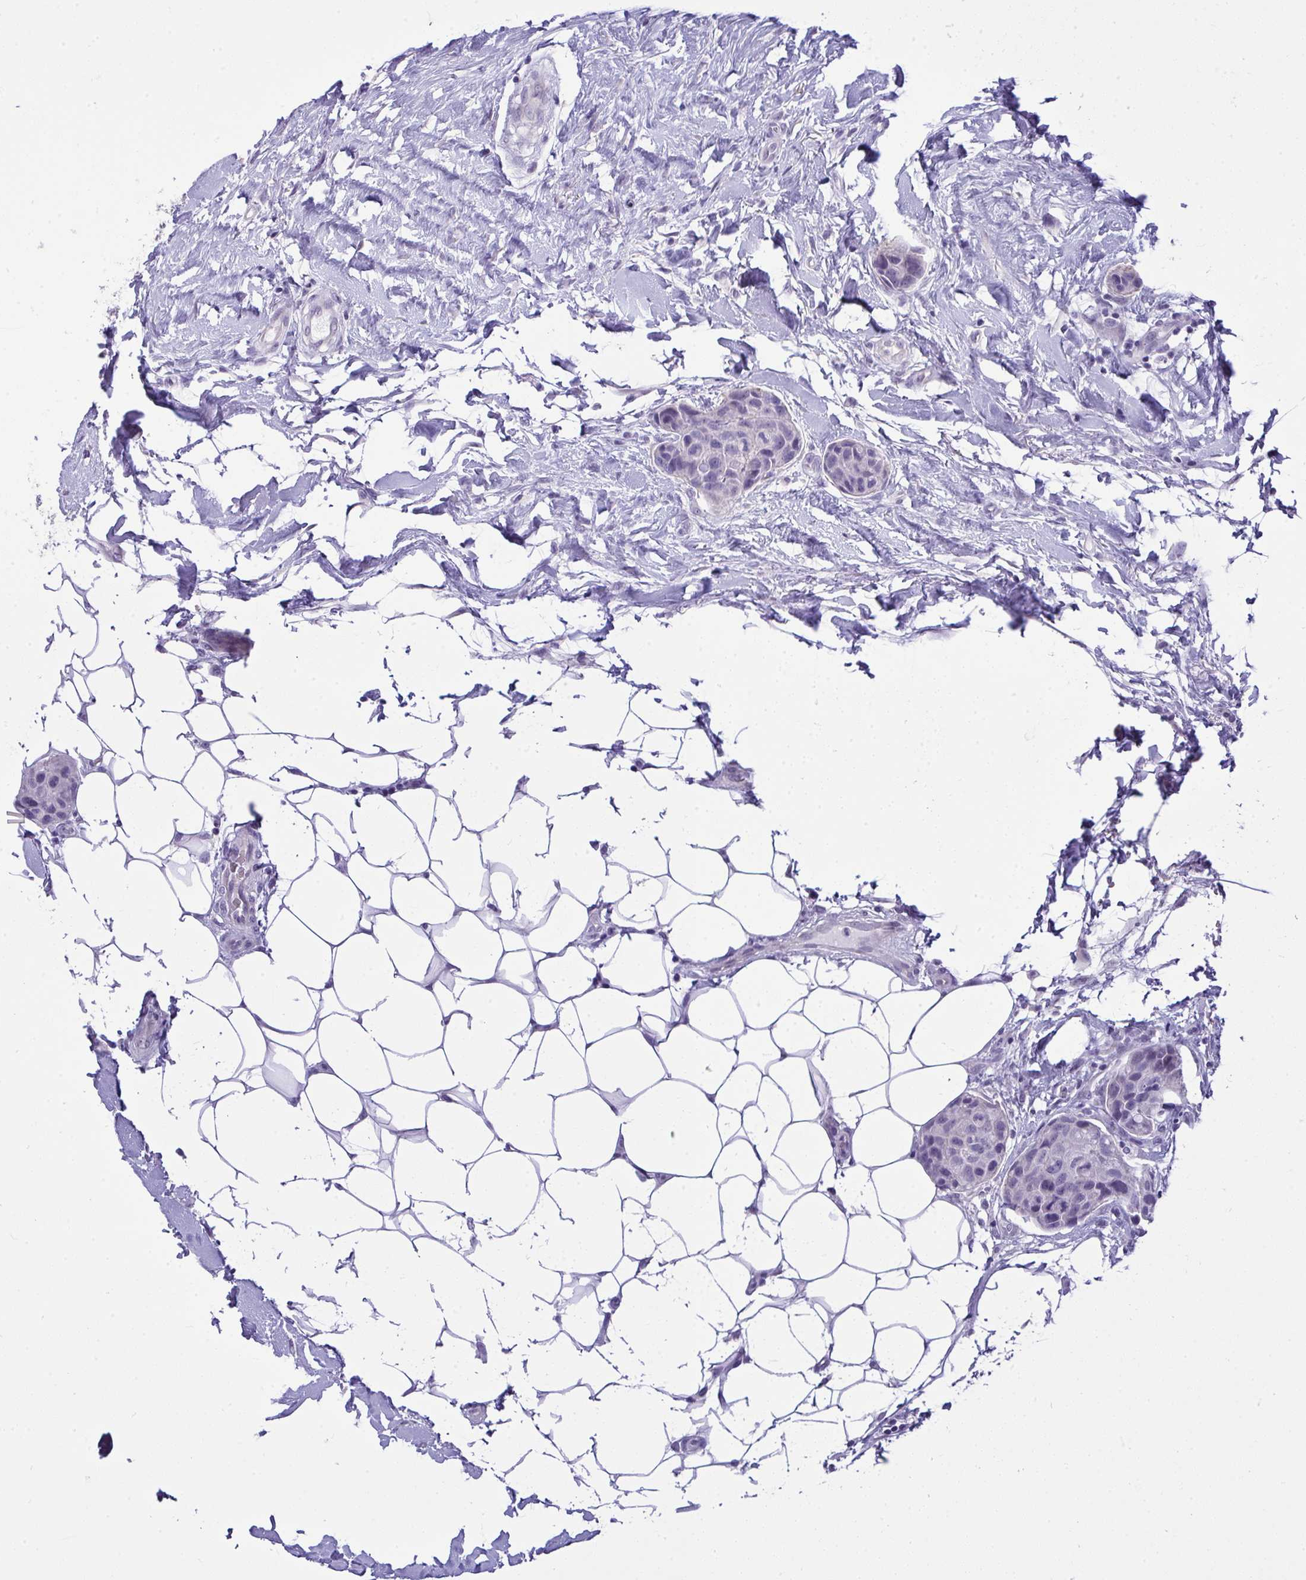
{"staining": {"intensity": "negative", "quantity": "none", "location": "none"}, "tissue": "breast cancer", "cell_type": "Tumor cells", "image_type": "cancer", "snomed": [{"axis": "morphology", "description": "Duct carcinoma"}, {"axis": "topography", "description": "Breast"}, {"axis": "topography", "description": "Lymph node"}], "caption": "This micrograph is of breast cancer (intraductal carcinoma) stained with immunohistochemistry (IHC) to label a protein in brown with the nuclei are counter-stained blue. There is no expression in tumor cells.", "gene": "PRM2", "patient": {"sex": "female", "age": 80}}